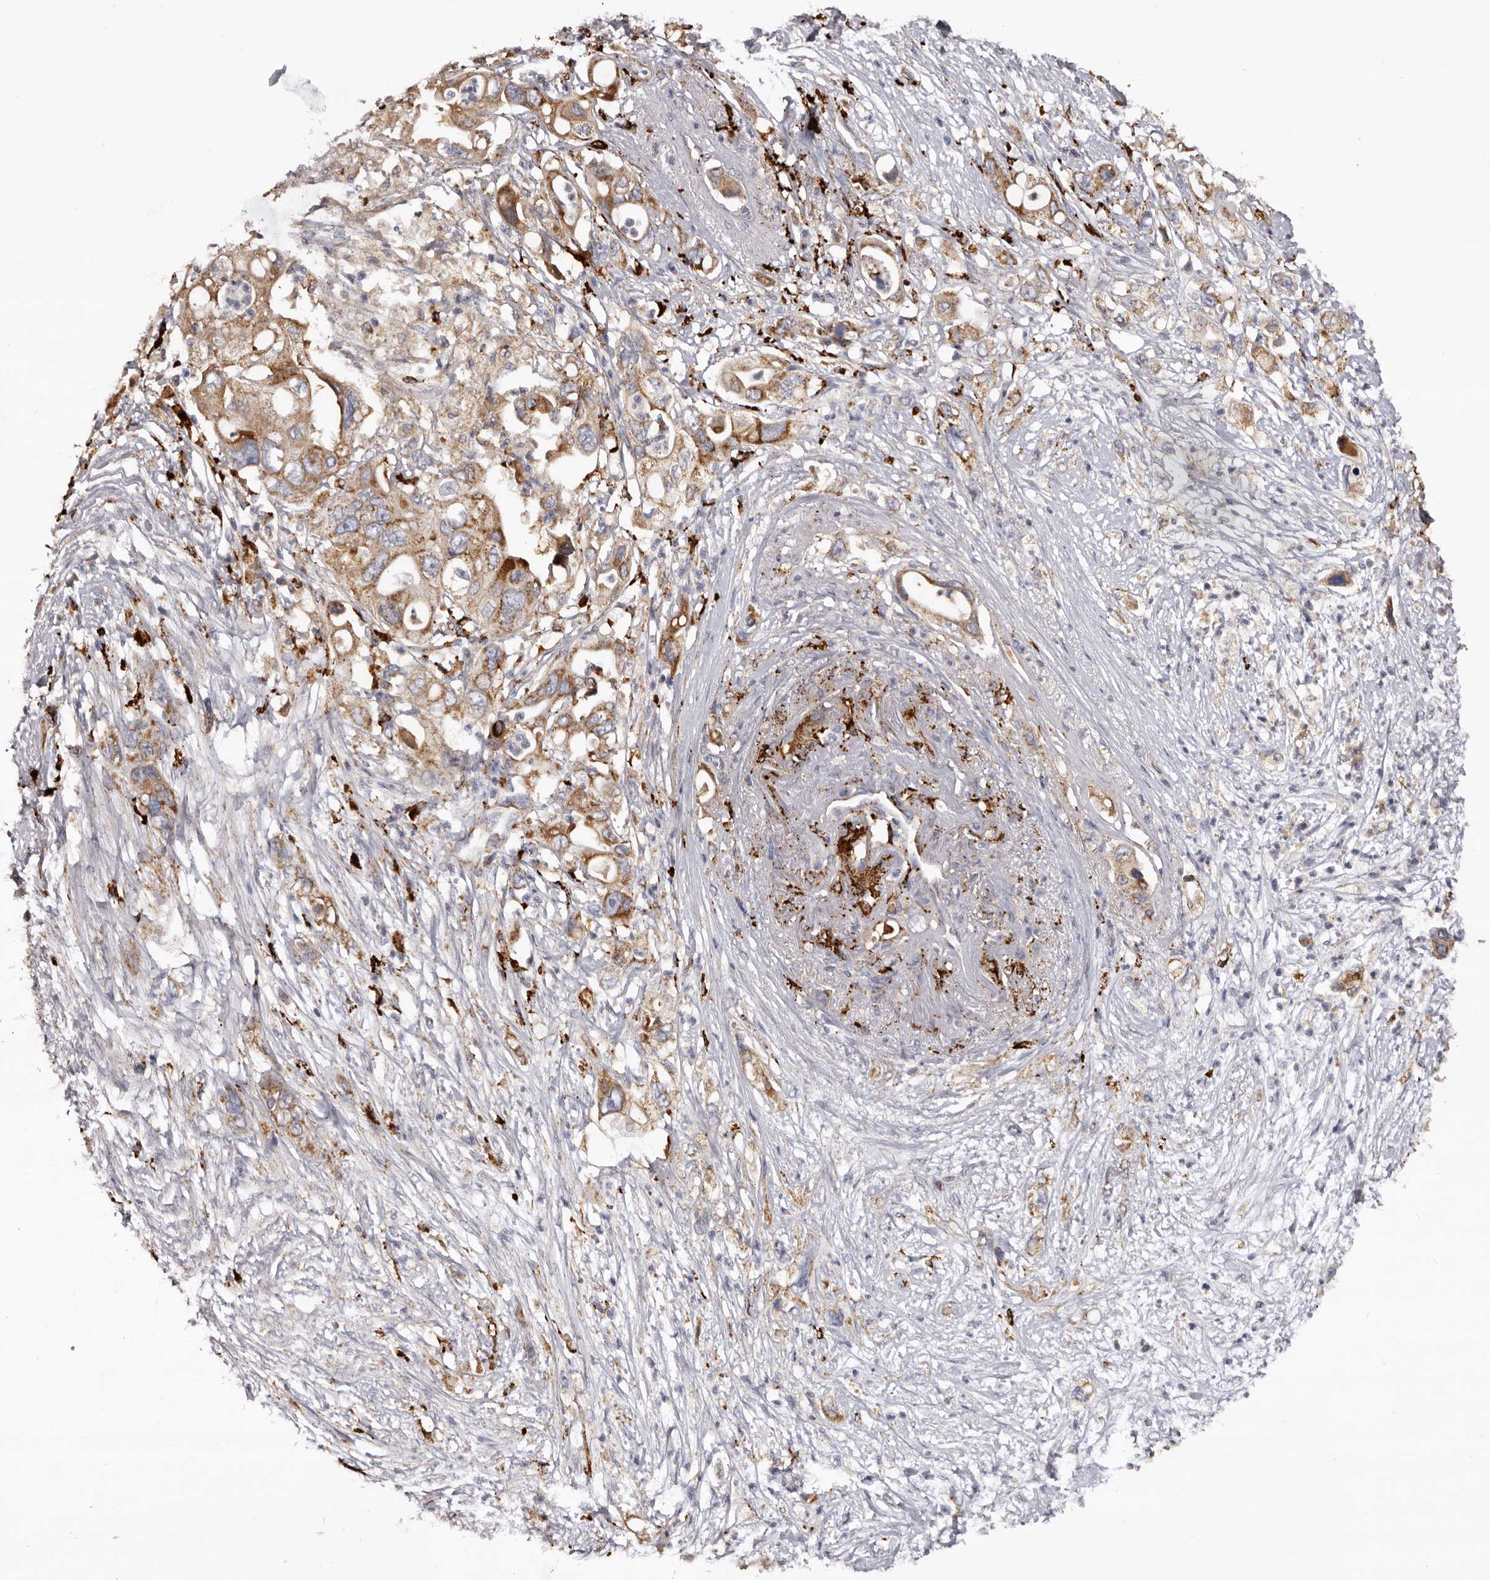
{"staining": {"intensity": "moderate", "quantity": ">75%", "location": "cytoplasmic/membranous"}, "tissue": "pancreatic cancer", "cell_type": "Tumor cells", "image_type": "cancer", "snomed": [{"axis": "morphology", "description": "Adenocarcinoma, NOS"}, {"axis": "topography", "description": "Pancreas"}], "caption": "Approximately >75% of tumor cells in adenocarcinoma (pancreatic) display moderate cytoplasmic/membranous protein staining as visualized by brown immunohistochemical staining.", "gene": "MECR", "patient": {"sex": "male", "age": 66}}